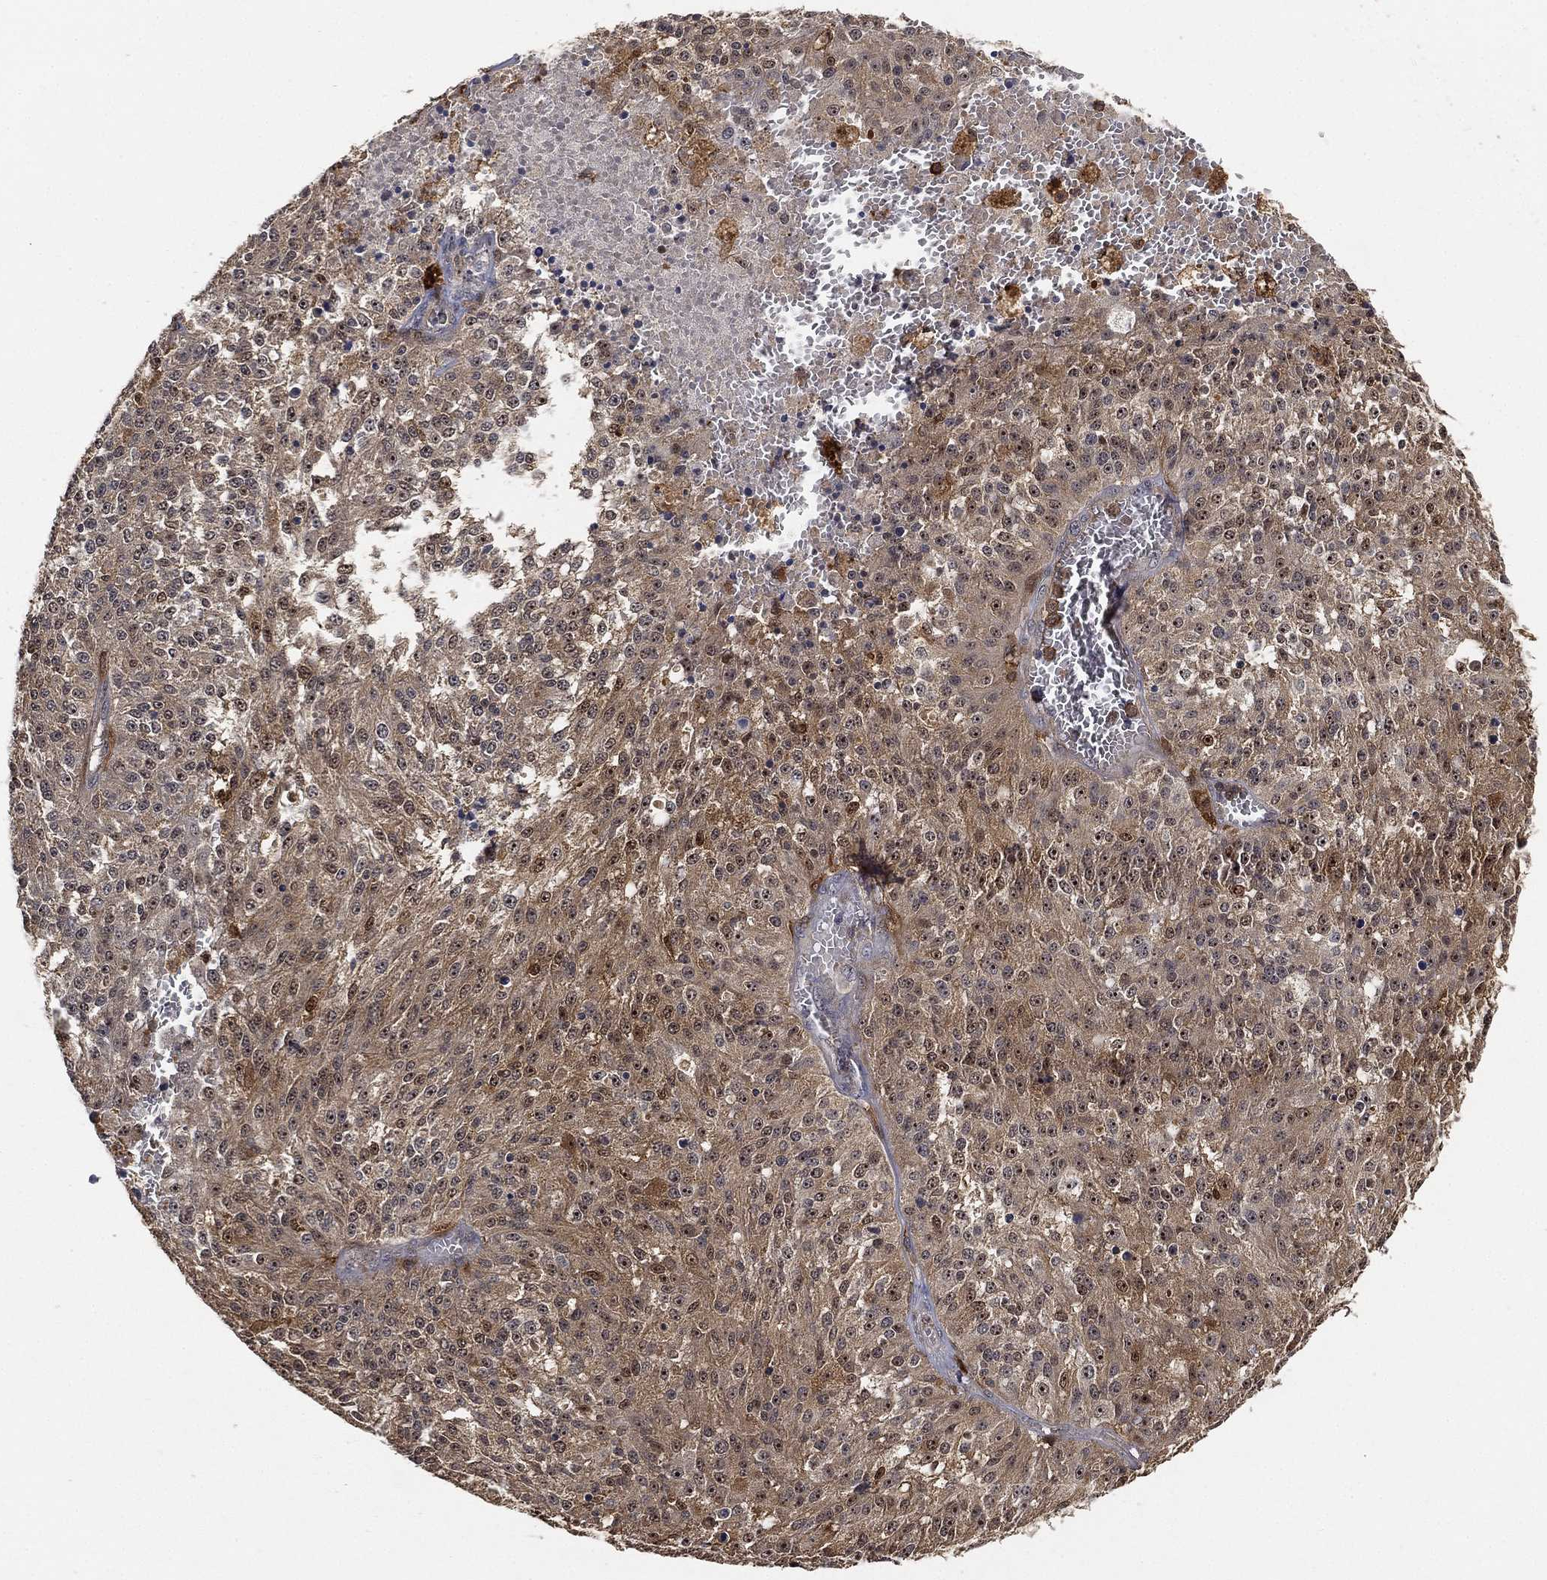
{"staining": {"intensity": "moderate", "quantity": "<25%", "location": "cytoplasmic/membranous,nuclear"}, "tissue": "melanoma", "cell_type": "Tumor cells", "image_type": "cancer", "snomed": [{"axis": "morphology", "description": "Malignant melanoma, Metastatic site"}, {"axis": "topography", "description": "Lymph node"}], "caption": "Immunohistochemical staining of human malignant melanoma (metastatic site) demonstrates low levels of moderate cytoplasmic/membranous and nuclear protein staining in about <25% of tumor cells. The protein of interest is shown in brown color, while the nuclei are stained blue.", "gene": "CRYL1", "patient": {"sex": "female", "age": 64}}